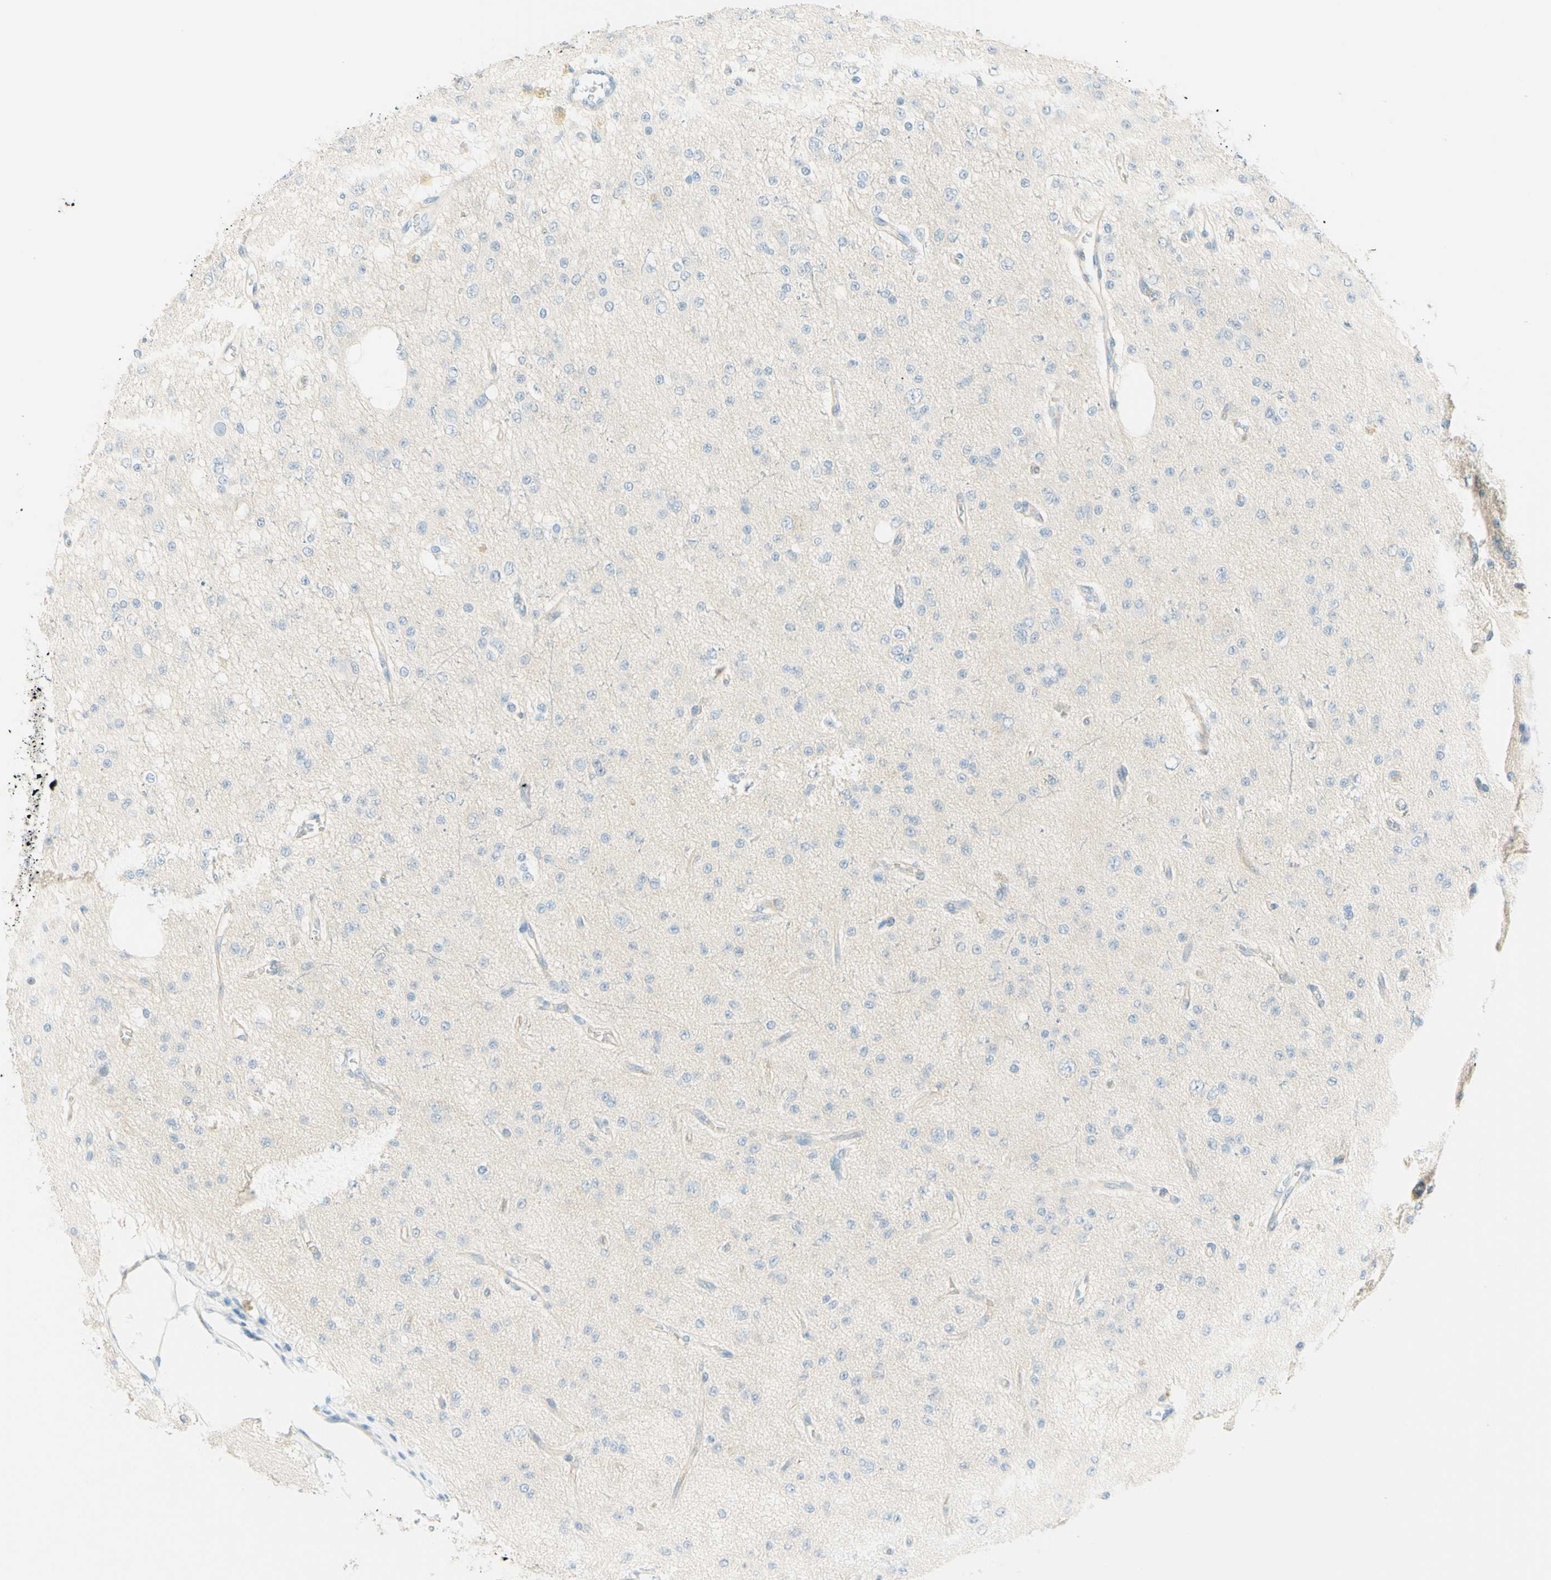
{"staining": {"intensity": "negative", "quantity": "none", "location": "none"}, "tissue": "glioma", "cell_type": "Tumor cells", "image_type": "cancer", "snomed": [{"axis": "morphology", "description": "Glioma, malignant, Low grade"}, {"axis": "topography", "description": "Brain"}], "caption": "This is a image of IHC staining of malignant glioma (low-grade), which shows no expression in tumor cells.", "gene": "TMEM132D", "patient": {"sex": "male", "age": 38}}